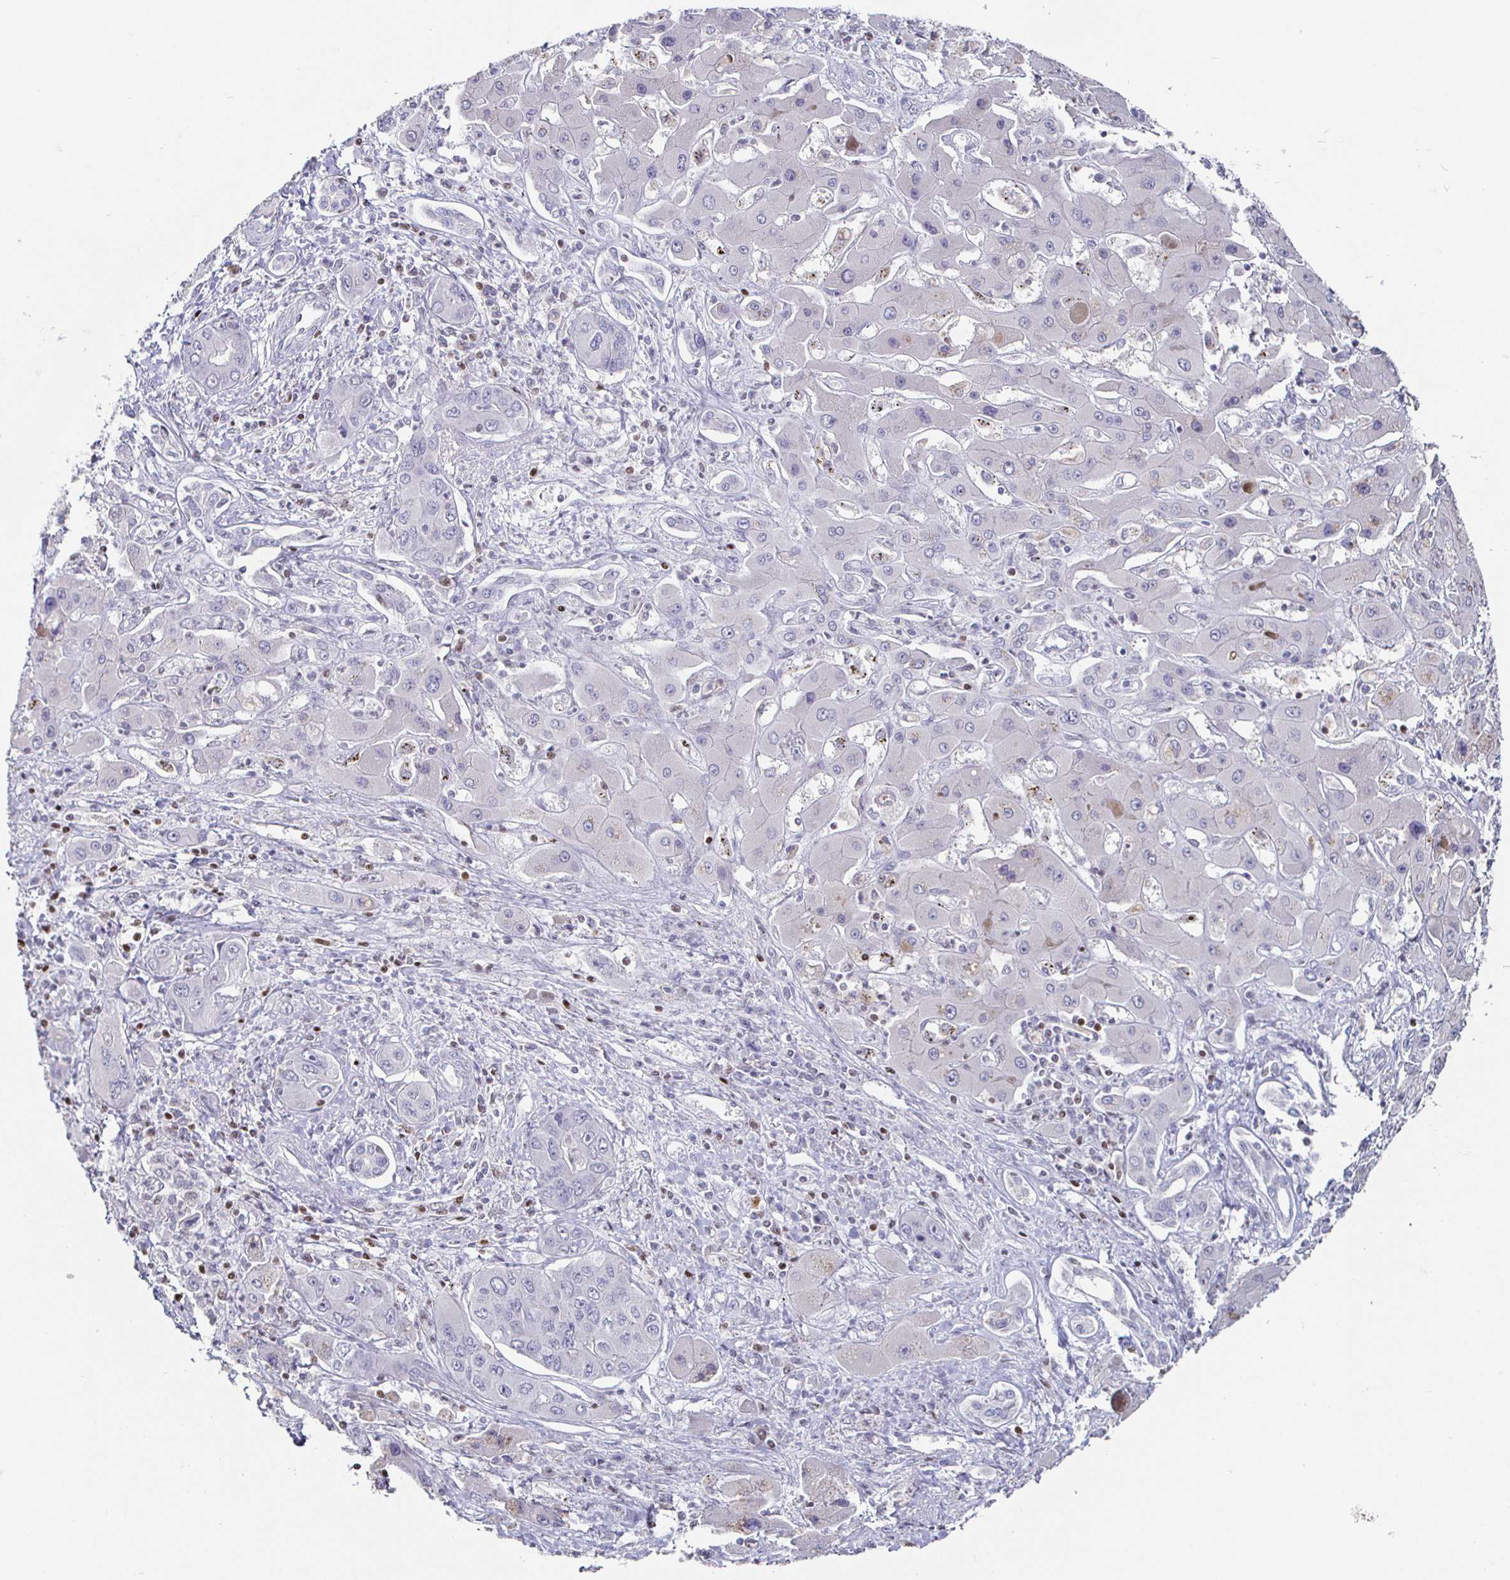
{"staining": {"intensity": "negative", "quantity": "none", "location": "none"}, "tissue": "liver cancer", "cell_type": "Tumor cells", "image_type": "cancer", "snomed": [{"axis": "morphology", "description": "Cholangiocarcinoma"}, {"axis": "topography", "description": "Liver"}], "caption": "Immunohistochemistry (IHC) histopathology image of neoplastic tissue: human liver cholangiocarcinoma stained with DAB (3,3'-diaminobenzidine) exhibits no significant protein expression in tumor cells.", "gene": "RUNX2", "patient": {"sex": "male", "age": 67}}